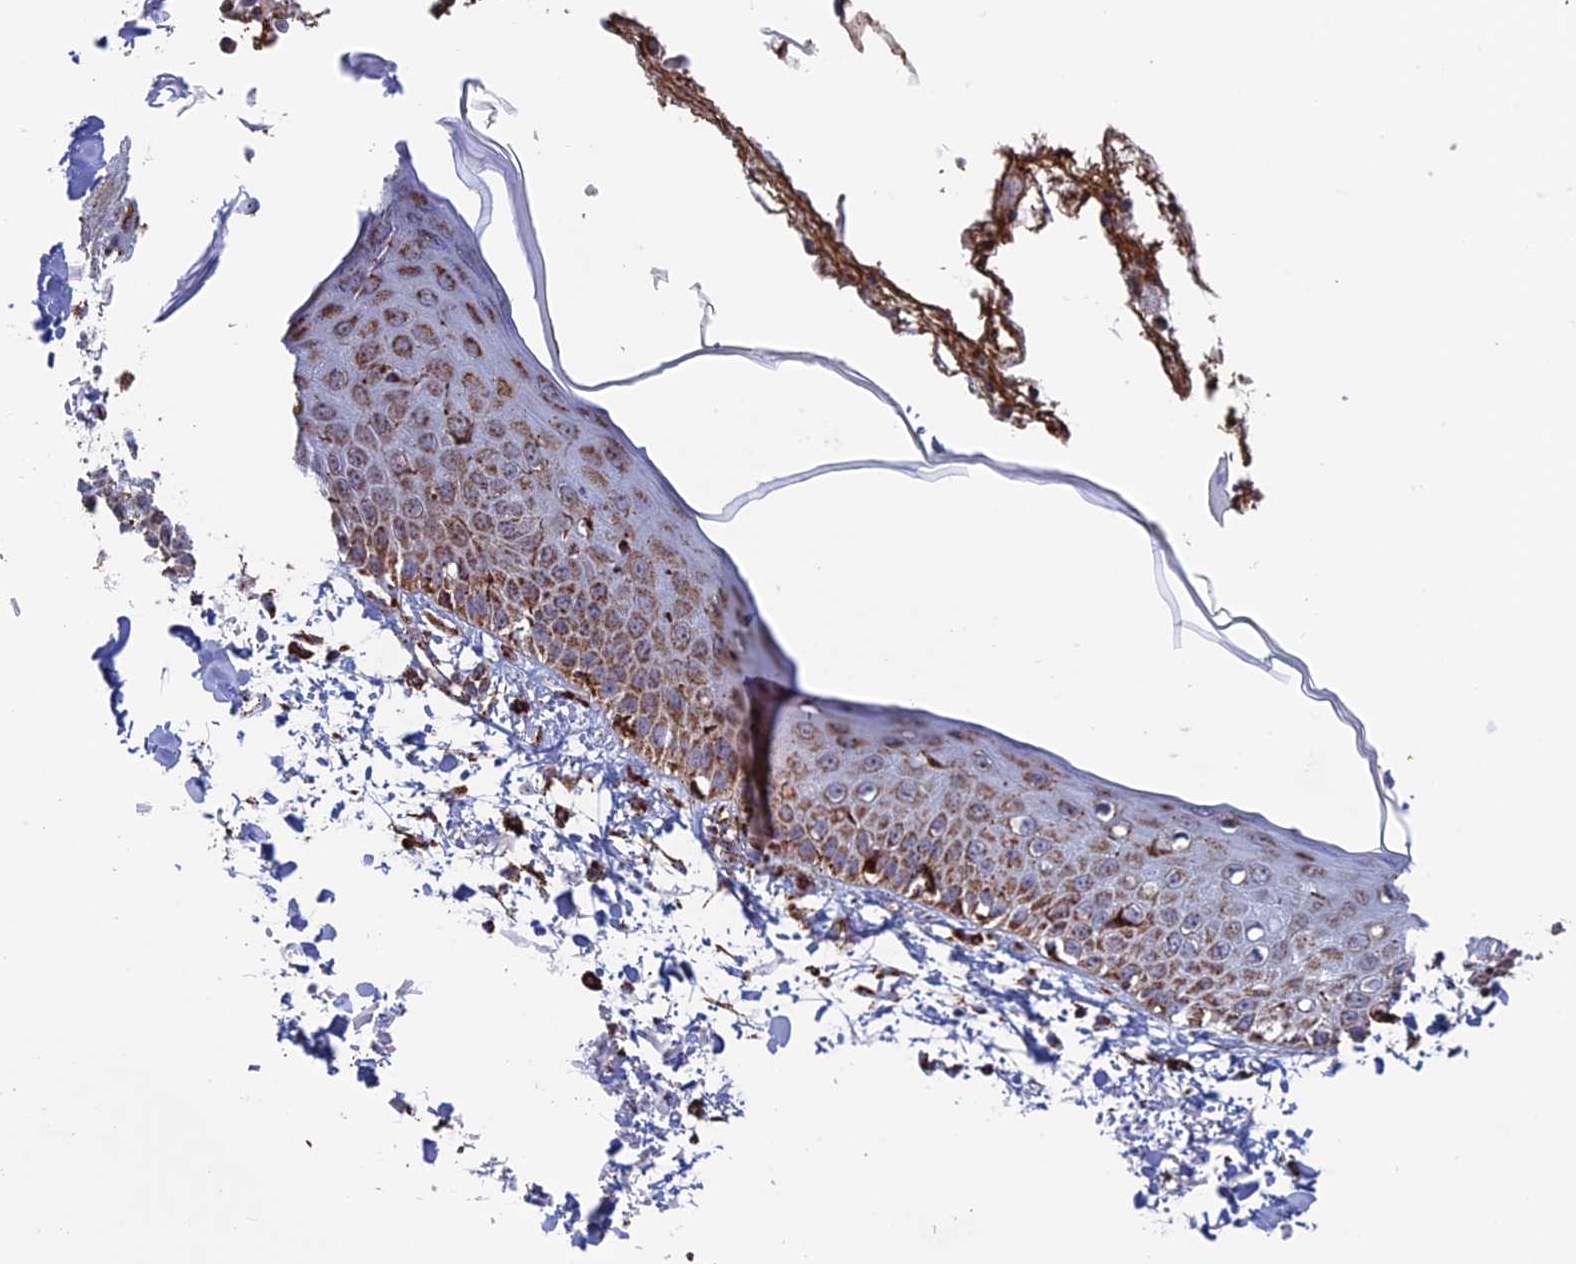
{"staining": {"intensity": "negative", "quantity": "none", "location": "none"}, "tissue": "skin", "cell_type": "Fibroblasts", "image_type": "normal", "snomed": [{"axis": "morphology", "description": "Normal tissue, NOS"}, {"axis": "morphology", "description": "Squamous cell carcinoma, NOS"}, {"axis": "topography", "description": "Skin"}, {"axis": "topography", "description": "Peripheral nerve tissue"}], "caption": "The immunohistochemistry histopathology image has no significant expression in fibroblasts of skin.", "gene": "DTYMK", "patient": {"sex": "male", "age": 83}}